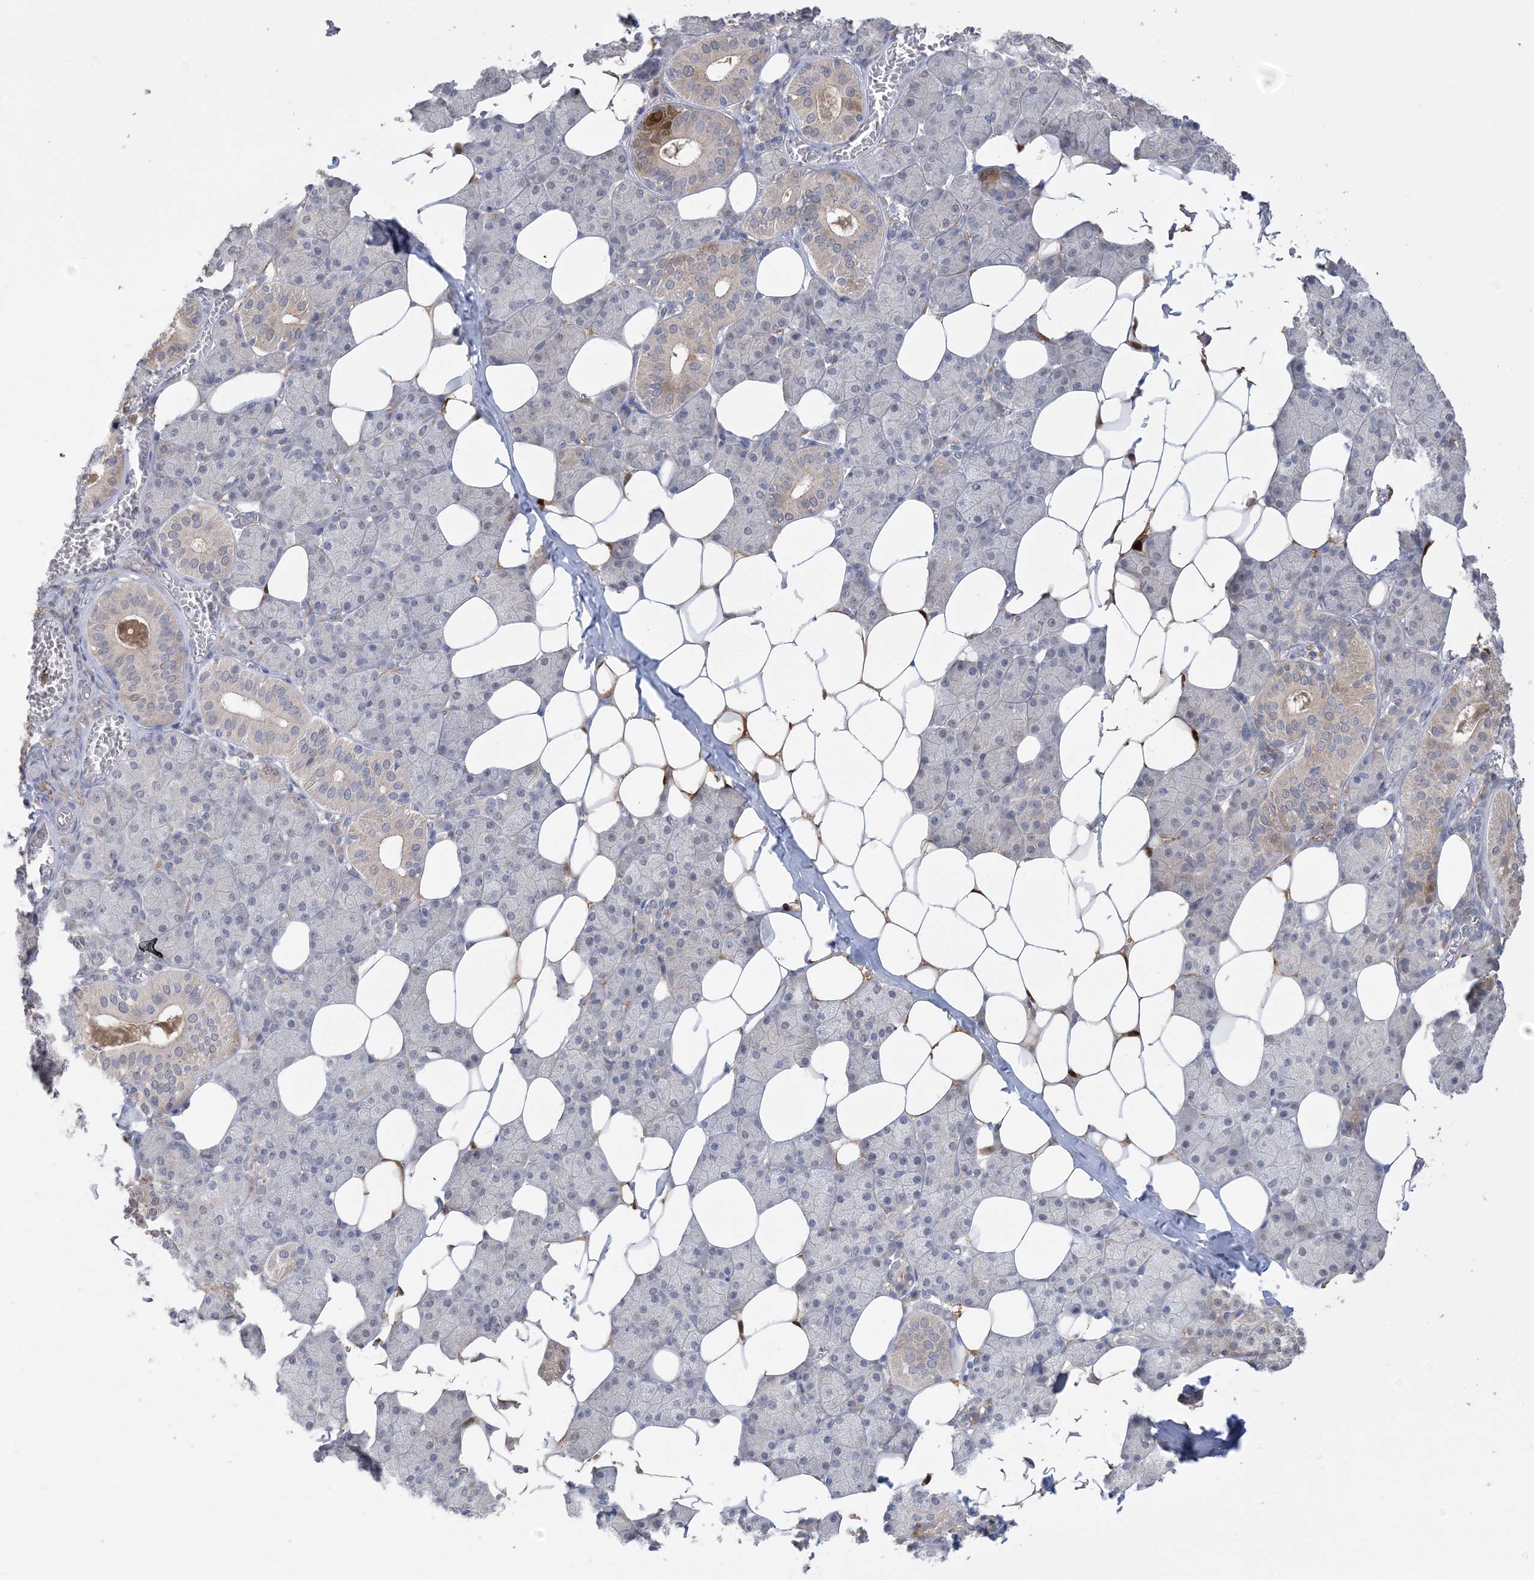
{"staining": {"intensity": "weak", "quantity": "<25%", "location": "cytoplasmic/membranous"}, "tissue": "salivary gland", "cell_type": "Glandular cells", "image_type": "normal", "snomed": [{"axis": "morphology", "description": "Normal tissue, NOS"}, {"axis": "topography", "description": "Salivary gland"}], "caption": "Unremarkable salivary gland was stained to show a protein in brown. There is no significant expression in glandular cells. (DAB (3,3'-diaminobenzidine) IHC with hematoxylin counter stain).", "gene": "HMGCS1", "patient": {"sex": "female", "age": 33}}